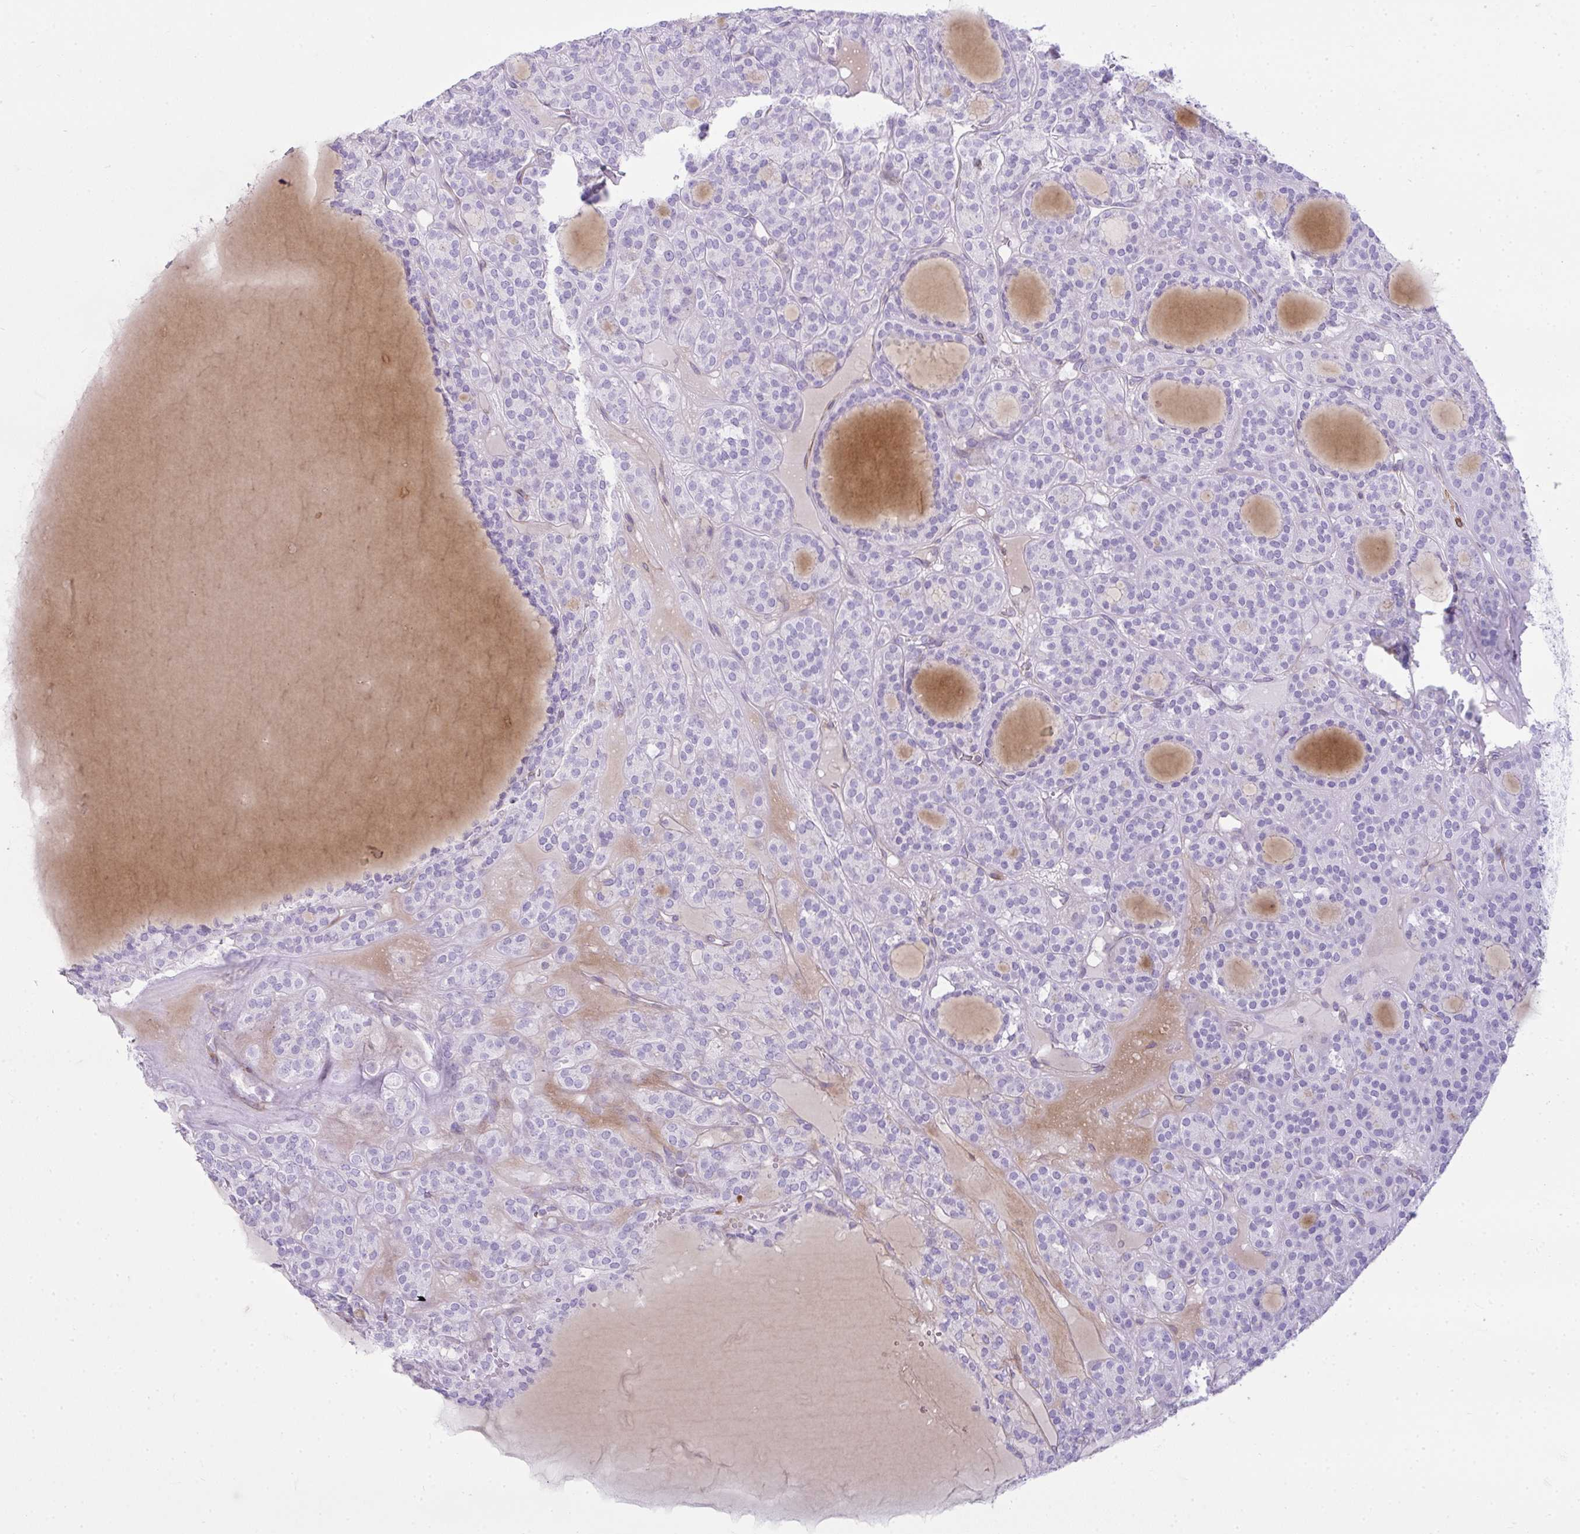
{"staining": {"intensity": "negative", "quantity": "none", "location": "none"}, "tissue": "thyroid cancer", "cell_type": "Tumor cells", "image_type": "cancer", "snomed": [{"axis": "morphology", "description": "Follicular adenoma carcinoma, NOS"}, {"axis": "topography", "description": "Thyroid gland"}], "caption": "The histopathology image exhibits no significant positivity in tumor cells of thyroid cancer. The staining is performed using DAB (3,3'-diaminobenzidine) brown chromogen with nuclei counter-stained in using hematoxylin.", "gene": "CDRT15", "patient": {"sex": "female", "age": 63}}